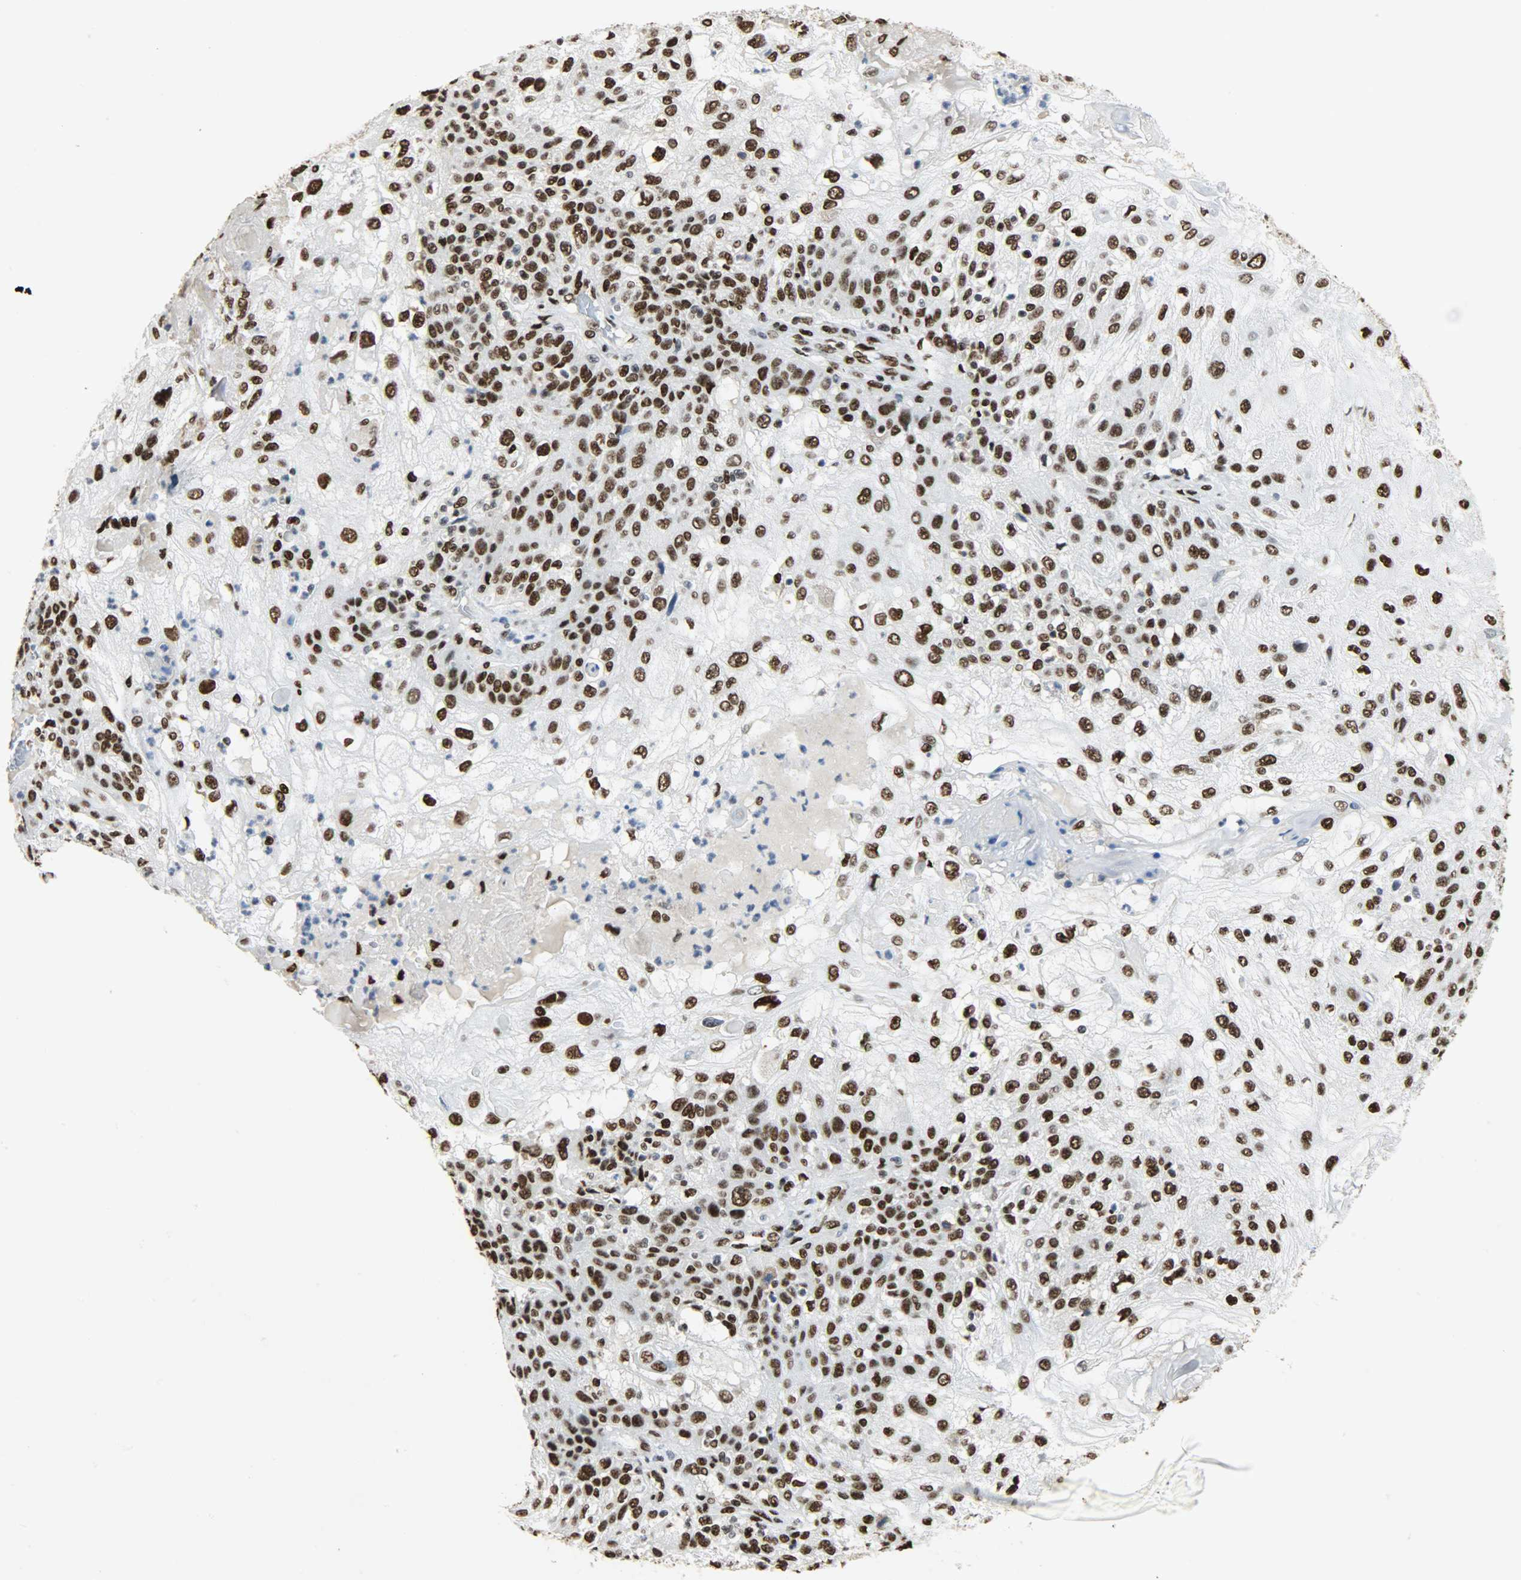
{"staining": {"intensity": "strong", "quantity": ">75%", "location": "nuclear"}, "tissue": "skin cancer", "cell_type": "Tumor cells", "image_type": "cancer", "snomed": [{"axis": "morphology", "description": "Normal tissue, NOS"}, {"axis": "morphology", "description": "Squamous cell carcinoma, NOS"}, {"axis": "topography", "description": "Skin"}], "caption": "There is high levels of strong nuclear expression in tumor cells of skin squamous cell carcinoma, as demonstrated by immunohistochemical staining (brown color).", "gene": "SSB", "patient": {"sex": "female", "age": 83}}